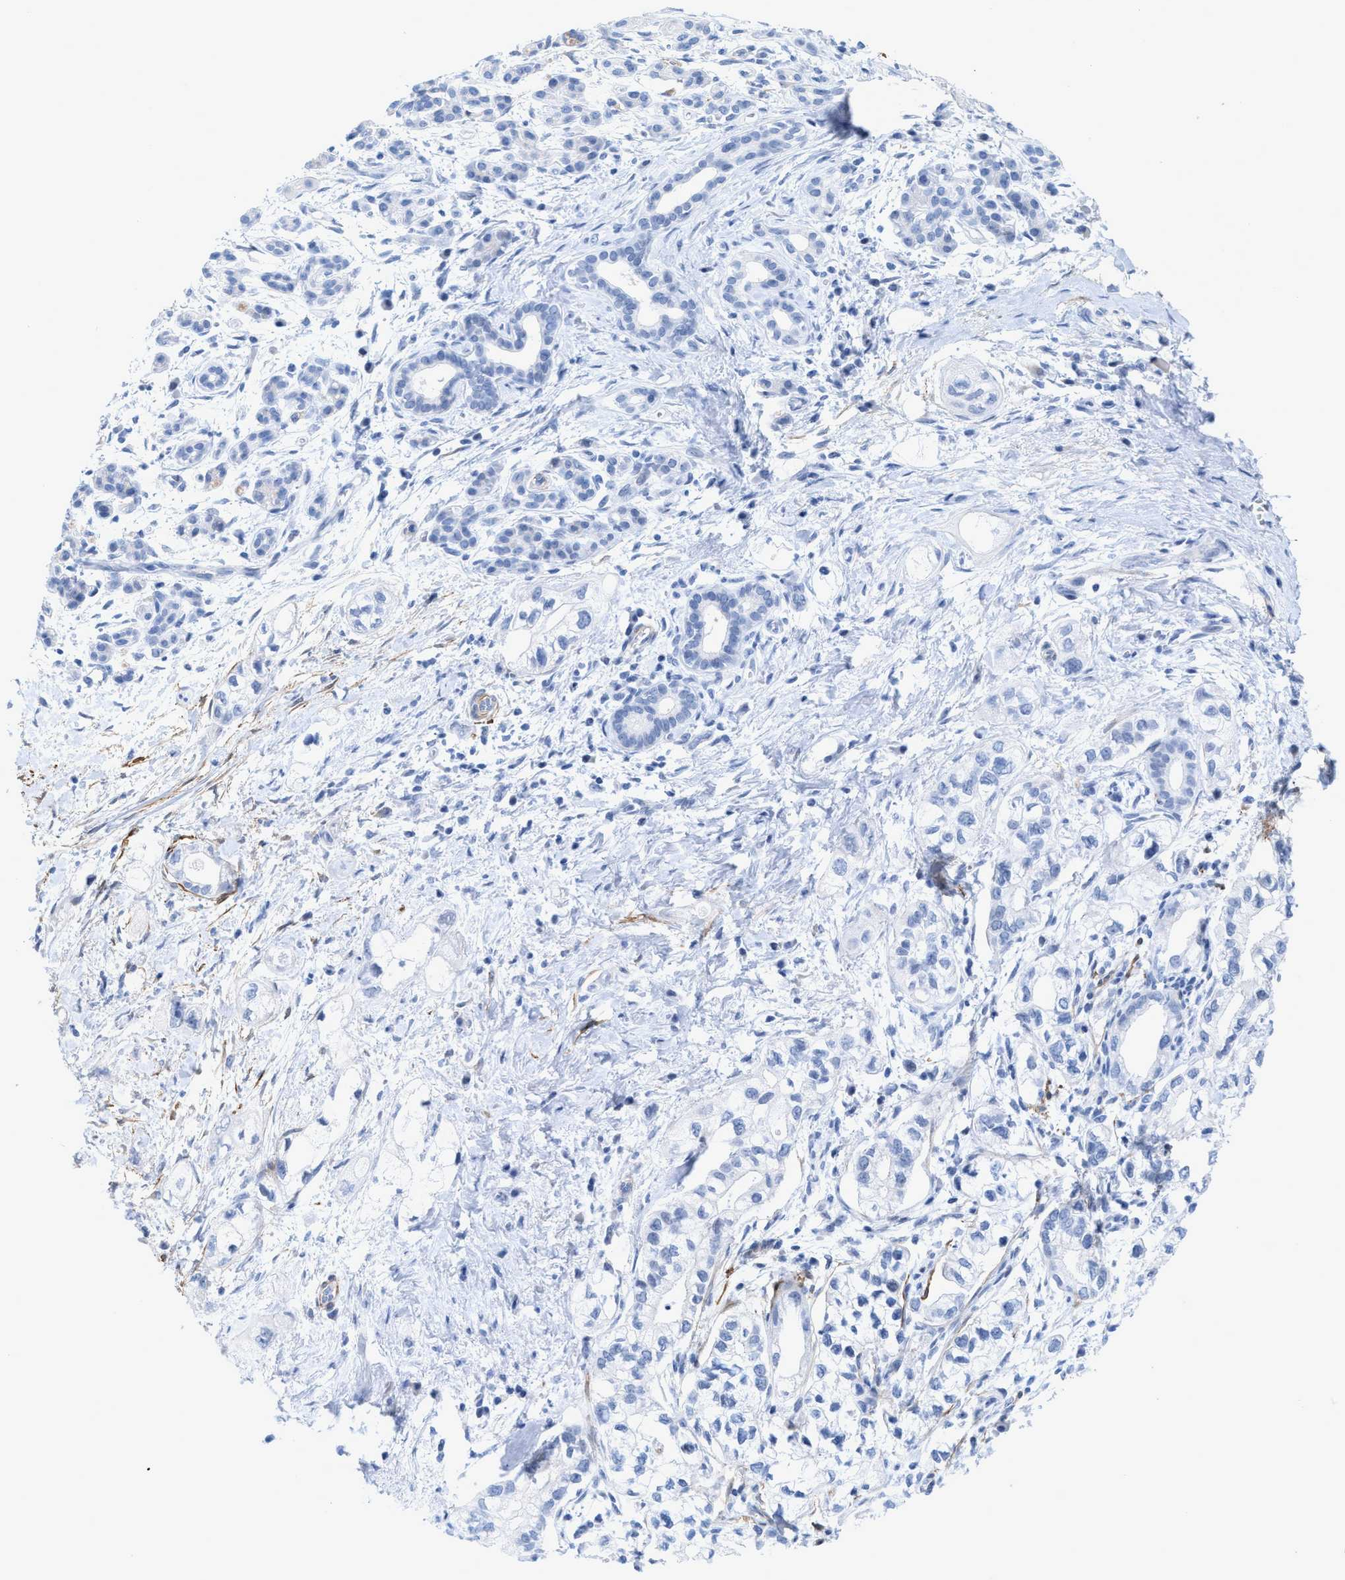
{"staining": {"intensity": "negative", "quantity": "none", "location": "none"}, "tissue": "pancreatic cancer", "cell_type": "Tumor cells", "image_type": "cancer", "snomed": [{"axis": "morphology", "description": "Adenocarcinoma, NOS"}, {"axis": "topography", "description": "Pancreas"}], "caption": "IHC of human pancreatic cancer shows no staining in tumor cells.", "gene": "TAGLN", "patient": {"sex": "male", "age": 74}}